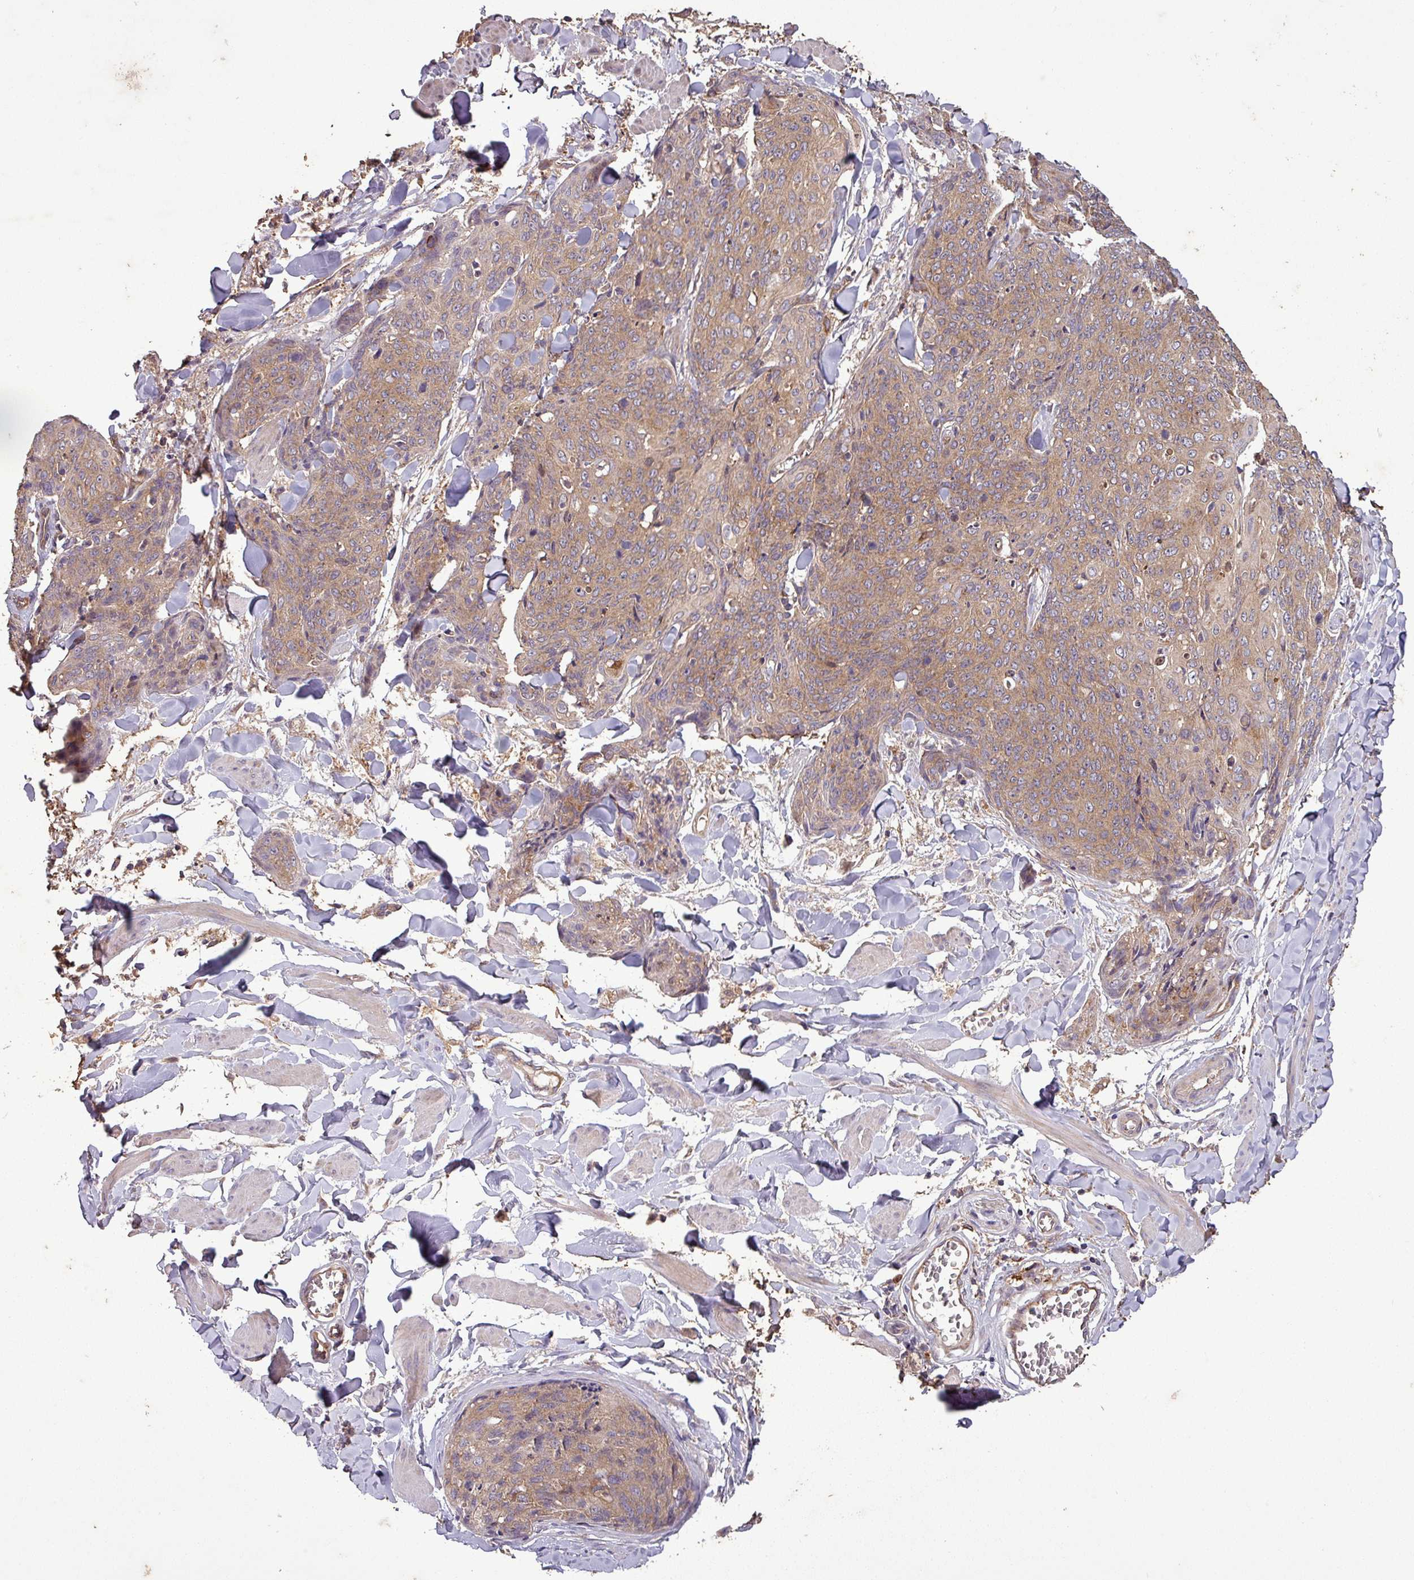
{"staining": {"intensity": "weak", "quantity": ">75%", "location": "cytoplasmic/membranous"}, "tissue": "skin cancer", "cell_type": "Tumor cells", "image_type": "cancer", "snomed": [{"axis": "morphology", "description": "Squamous cell carcinoma, NOS"}, {"axis": "topography", "description": "Skin"}, {"axis": "topography", "description": "Vulva"}], "caption": "A photomicrograph of human squamous cell carcinoma (skin) stained for a protein demonstrates weak cytoplasmic/membranous brown staining in tumor cells.", "gene": "SIRPB2", "patient": {"sex": "female", "age": 85}}